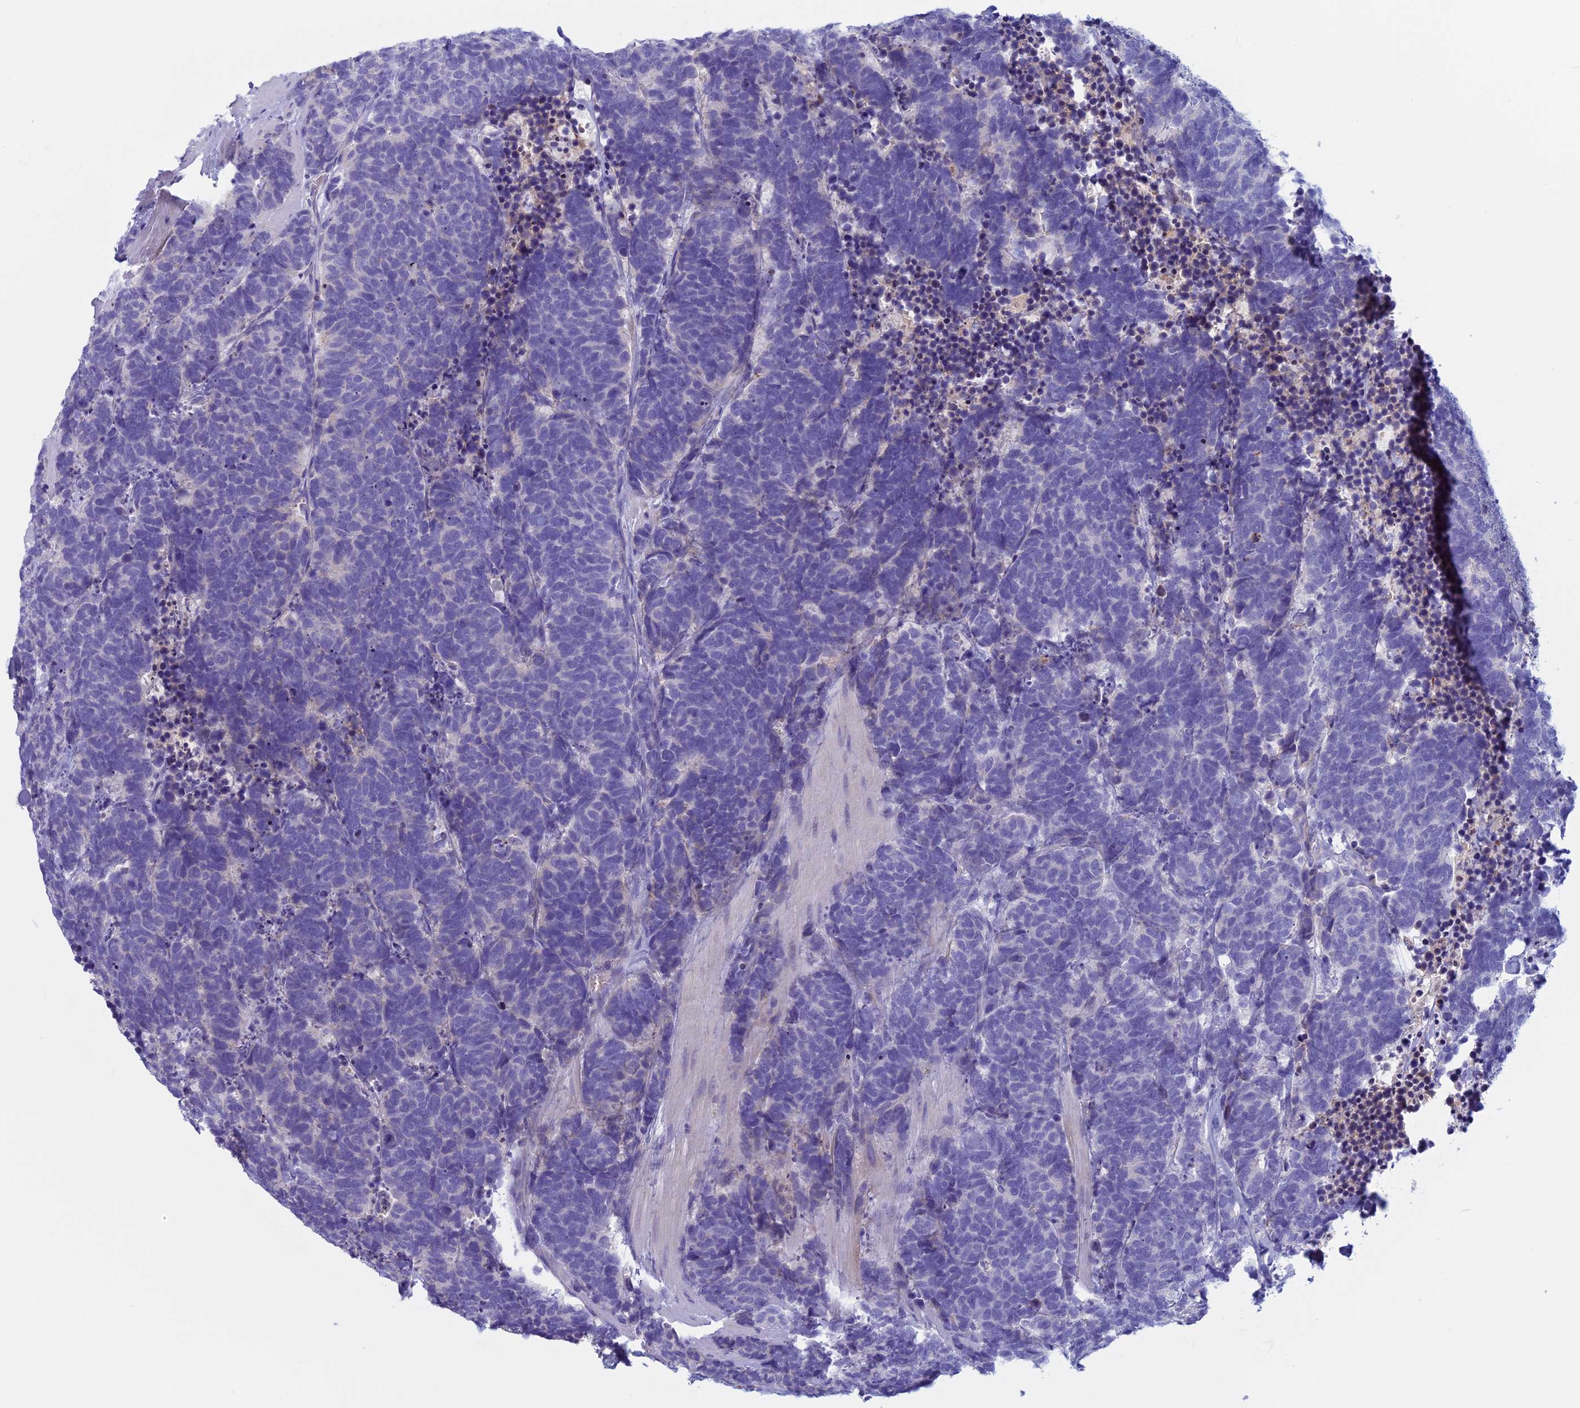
{"staining": {"intensity": "negative", "quantity": "none", "location": "none"}, "tissue": "carcinoid", "cell_type": "Tumor cells", "image_type": "cancer", "snomed": [{"axis": "morphology", "description": "Carcinoma, NOS"}, {"axis": "morphology", "description": "Carcinoid, malignant, NOS"}, {"axis": "topography", "description": "Urinary bladder"}], "caption": "This image is of carcinoid stained with immunohistochemistry (IHC) to label a protein in brown with the nuclei are counter-stained blue. There is no staining in tumor cells.", "gene": "ANGPTL2", "patient": {"sex": "male", "age": 57}}